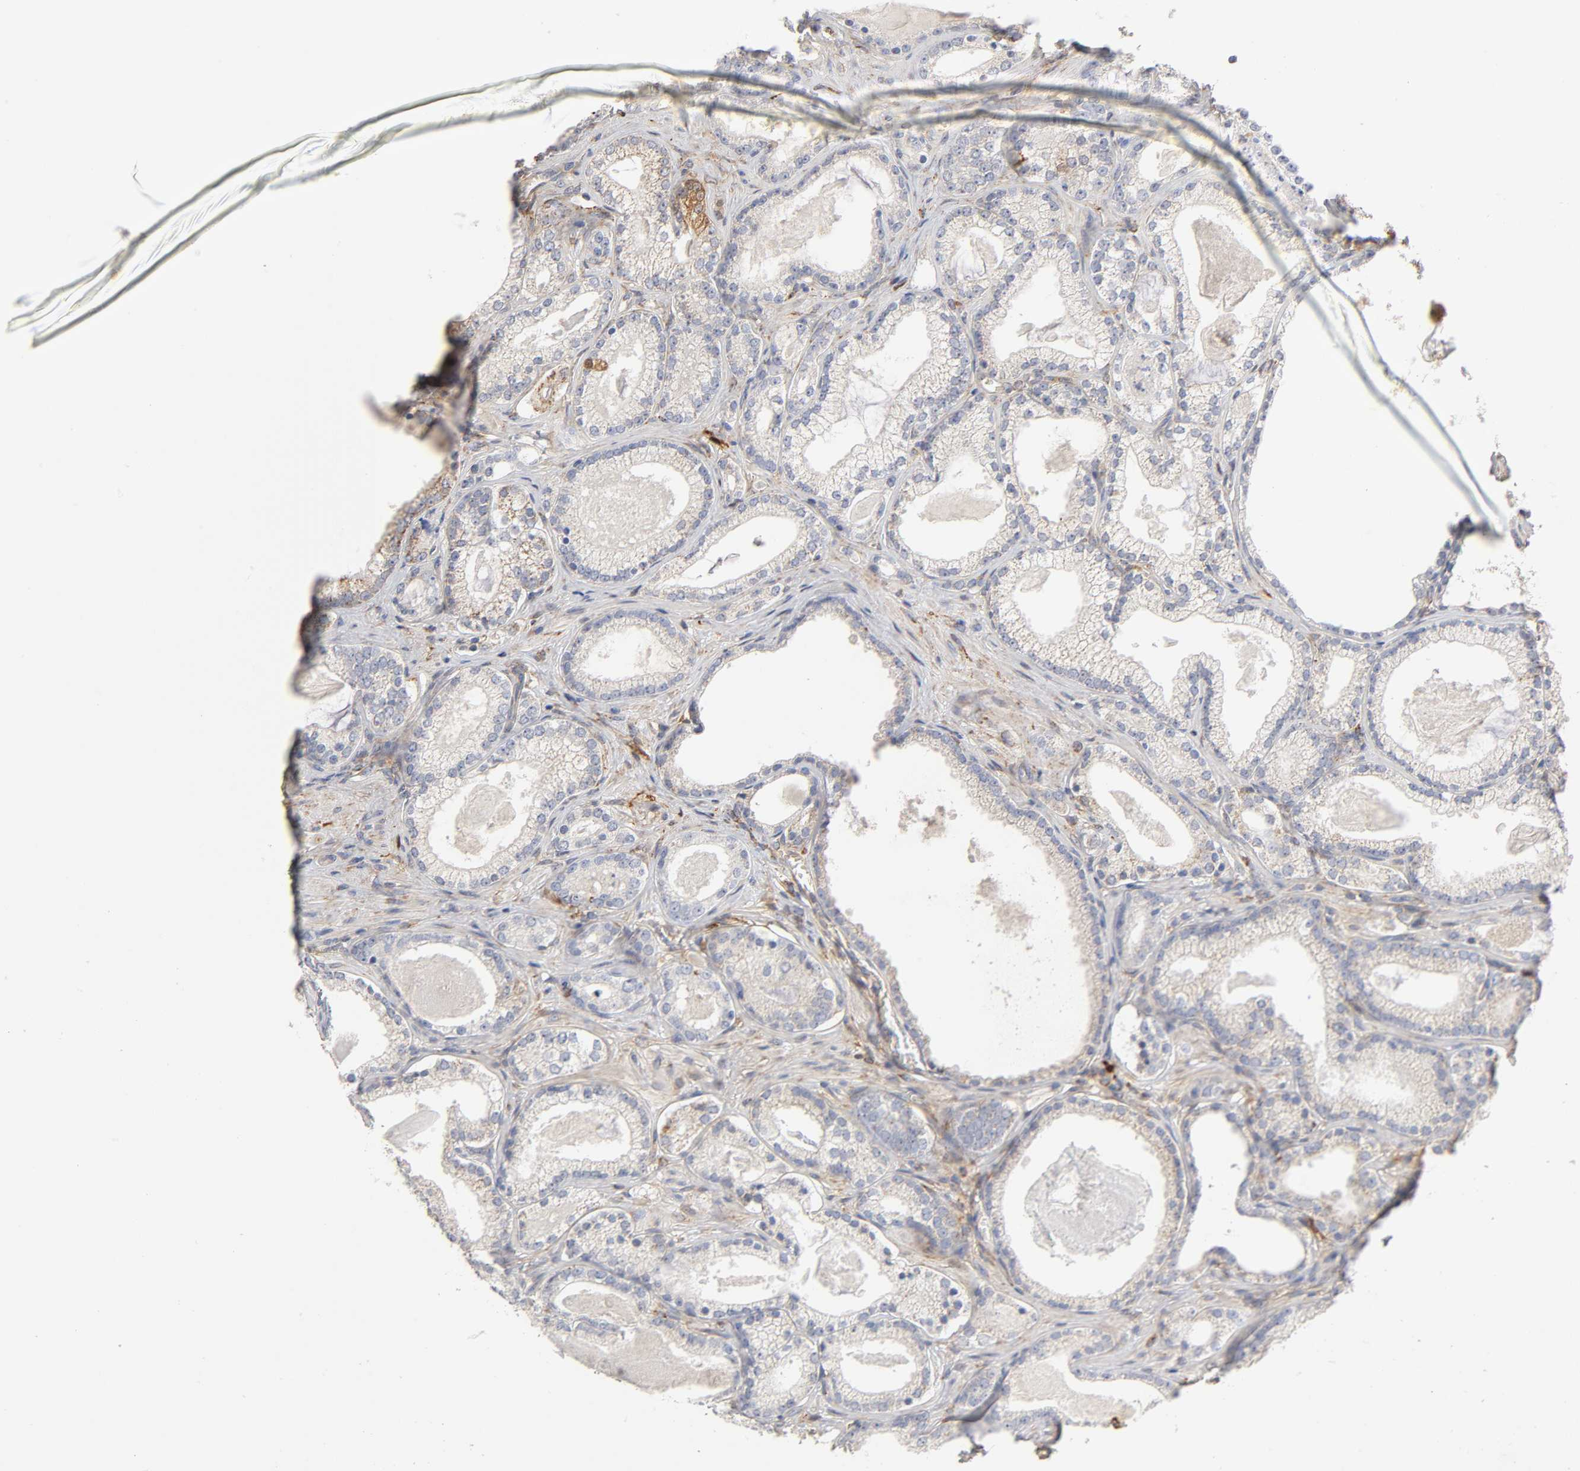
{"staining": {"intensity": "moderate", "quantity": "25%-75%", "location": "cytoplasmic/membranous"}, "tissue": "prostate cancer", "cell_type": "Tumor cells", "image_type": "cancer", "snomed": [{"axis": "morphology", "description": "Adenocarcinoma, Low grade"}, {"axis": "topography", "description": "Prostate"}], "caption": "Immunohistochemistry (IHC) staining of prostate cancer (low-grade adenocarcinoma), which demonstrates medium levels of moderate cytoplasmic/membranous staining in approximately 25%-75% of tumor cells indicating moderate cytoplasmic/membranous protein expression. The staining was performed using DAB (brown) for protein detection and nuclei were counterstained in hematoxylin (blue).", "gene": "ISG15", "patient": {"sex": "male", "age": 59}}